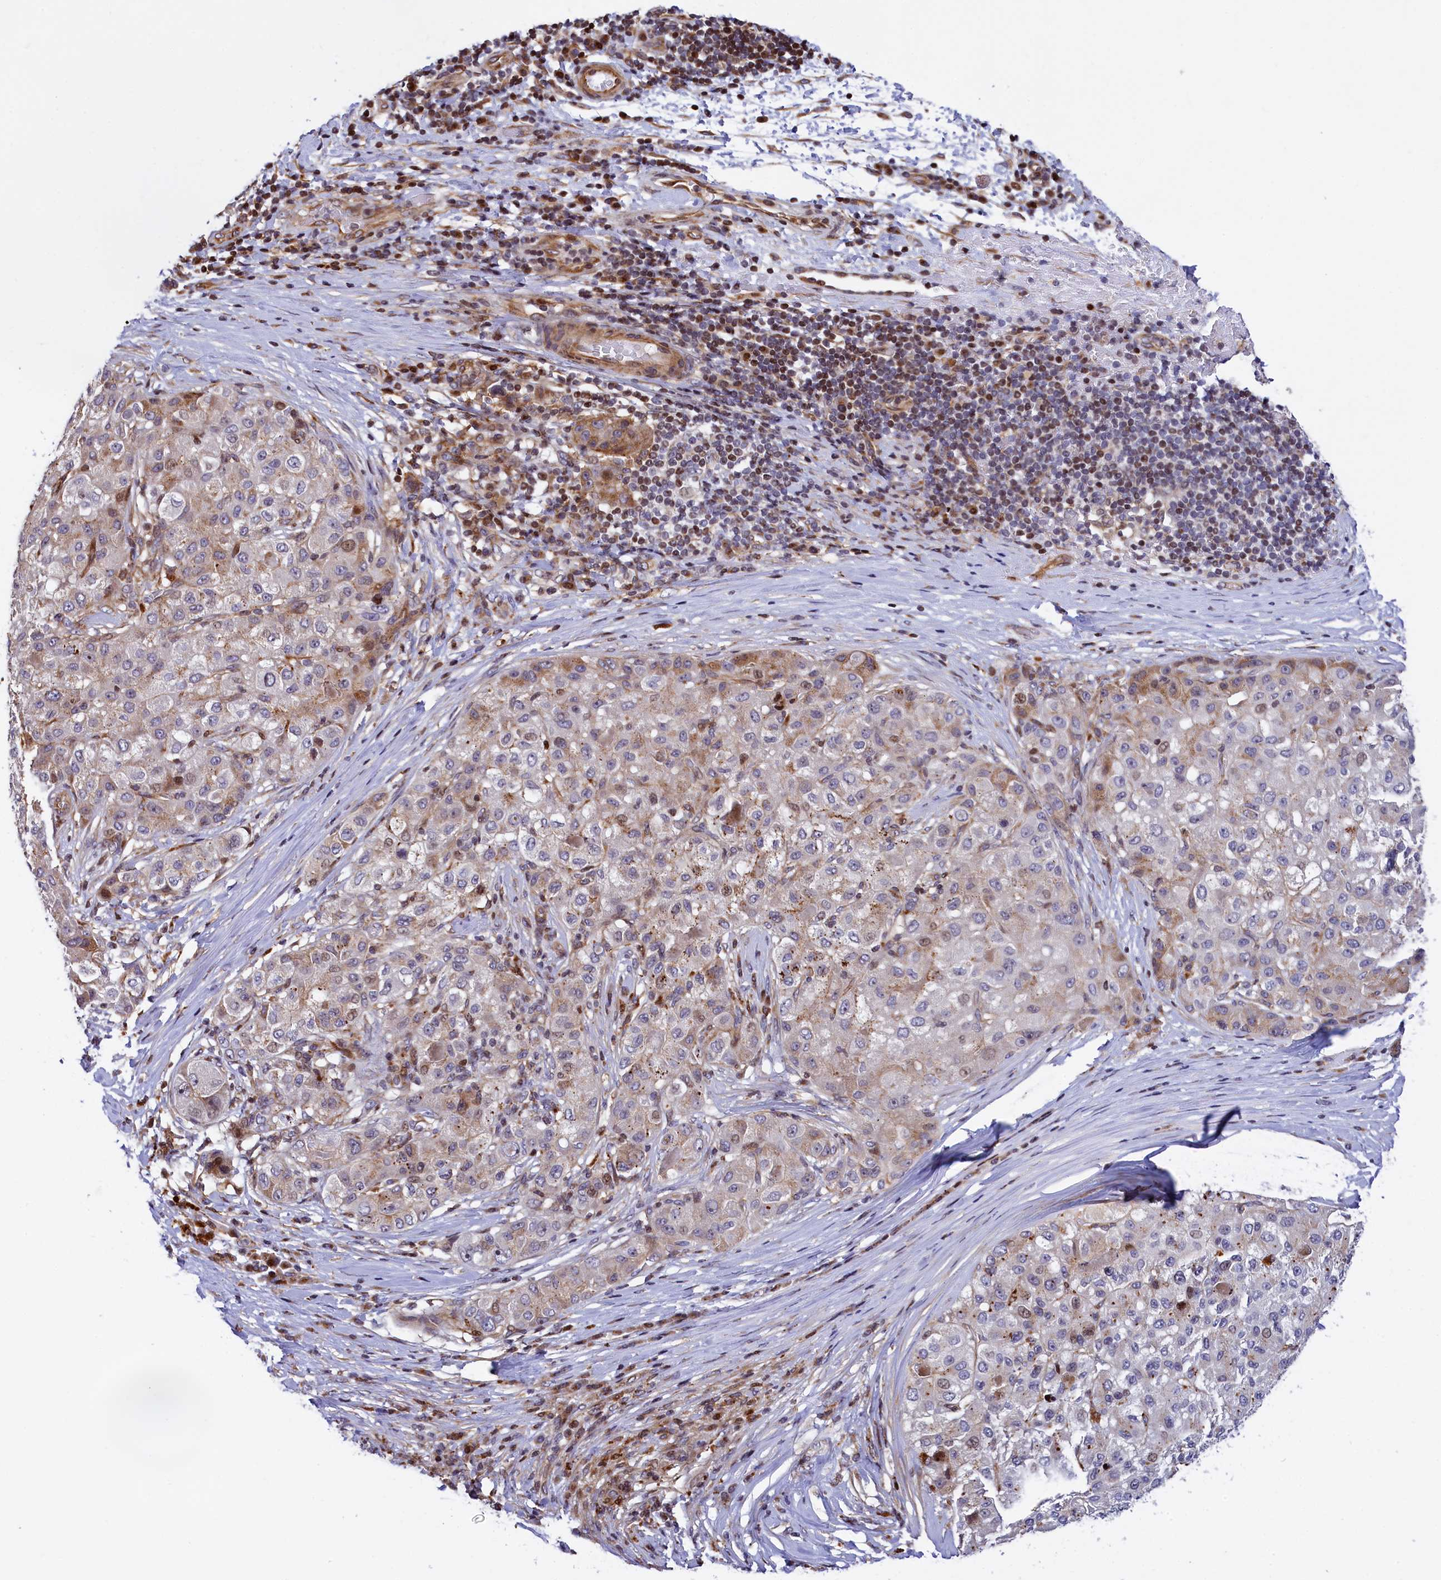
{"staining": {"intensity": "weak", "quantity": "<25%", "location": "cytoplasmic/membranous"}, "tissue": "liver cancer", "cell_type": "Tumor cells", "image_type": "cancer", "snomed": [{"axis": "morphology", "description": "Carcinoma, Hepatocellular, NOS"}, {"axis": "topography", "description": "Liver"}], "caption": "Immunohistochemical staining of liver cancer shows no significant positivity in tumor cells. (DAB (3,3'-diaminobenzidine) IHC with hematoxylin counter stain).", "gene": "TGDS", "patient": {"sex": "male", "age": 80}}